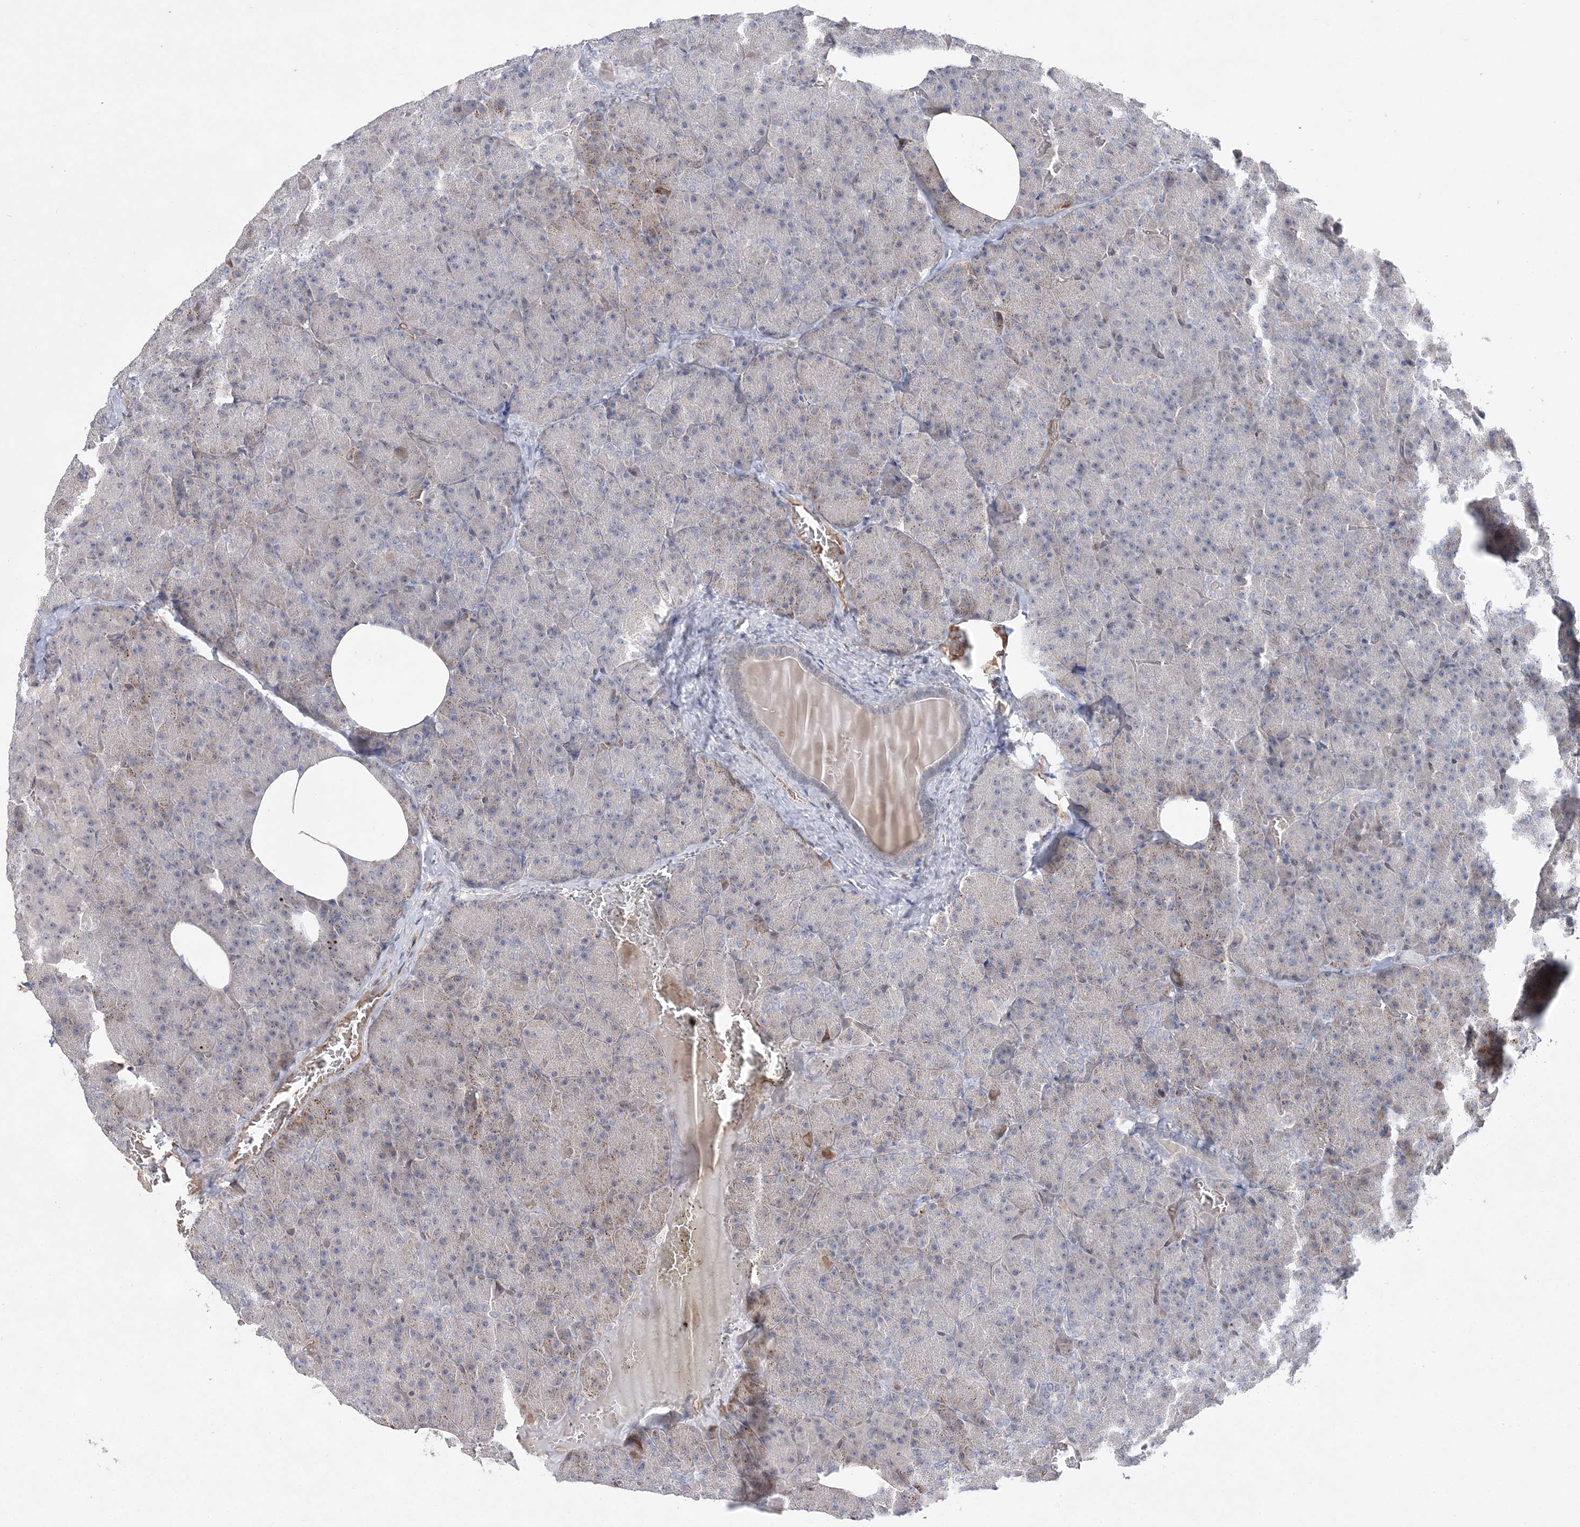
{"staining": {"intensity": "moderate", "quantity": "<25%", "location": "cytoplasmic/membranous"}, "tissue": "pancreas", "cell_type": "Exocrine glandular cells", "image_type": "normal", "snomed": [{"axis": "morphology", "description": "Normal tissue, NOS"}, {"axis": "morphology", "description": "Carcinoid, malignant, NOS"}, {"axis": "topography", "description": "Pancreas"}], "caption": "Pancreas stained for a protein (brown) reveals moderate cytoplasmic/membranous positive staining in approximately <25% of exocrine glandular cells.", "gene": "TMEM132B", "patient": {"sex": "female", "age": 35}}